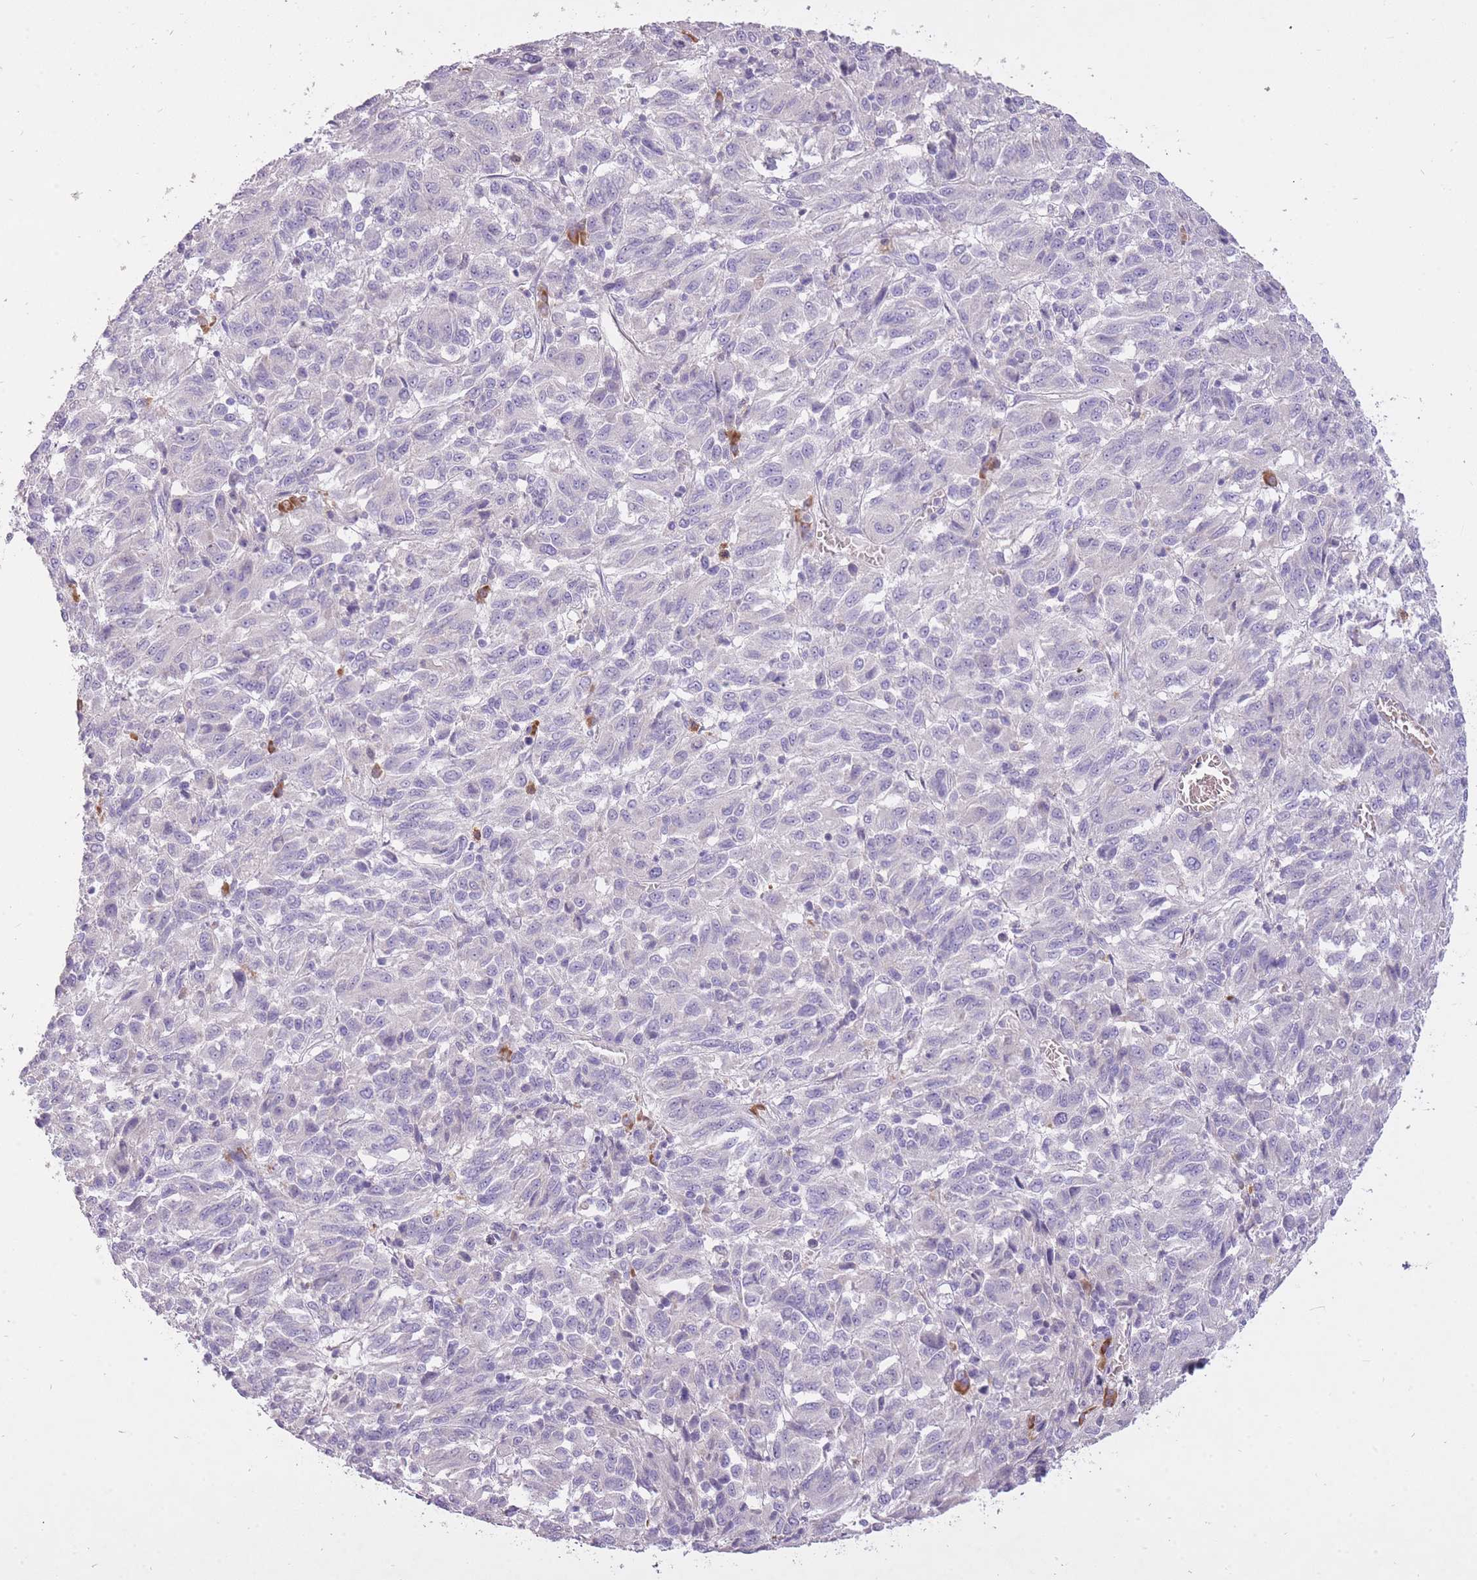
{"staining": {"intensity": "negative", "quantity": "none", "location": "none"}, "tissue": "melanoma", "cell_type": "Tumor cells", "image_type": "cancer", "snomed": [{"axis": "morphology", "description": "Malignant melanoma, Metastatic site"}, {"axis": "topography", "description": "Lung"}], "caption": "Immunohistochemistry image of human melanoma stained for a protein (brown), which shows no expression in tumor cells.", "gene": "FRG2C", "patient": {"sex": "male", "age": 64}}